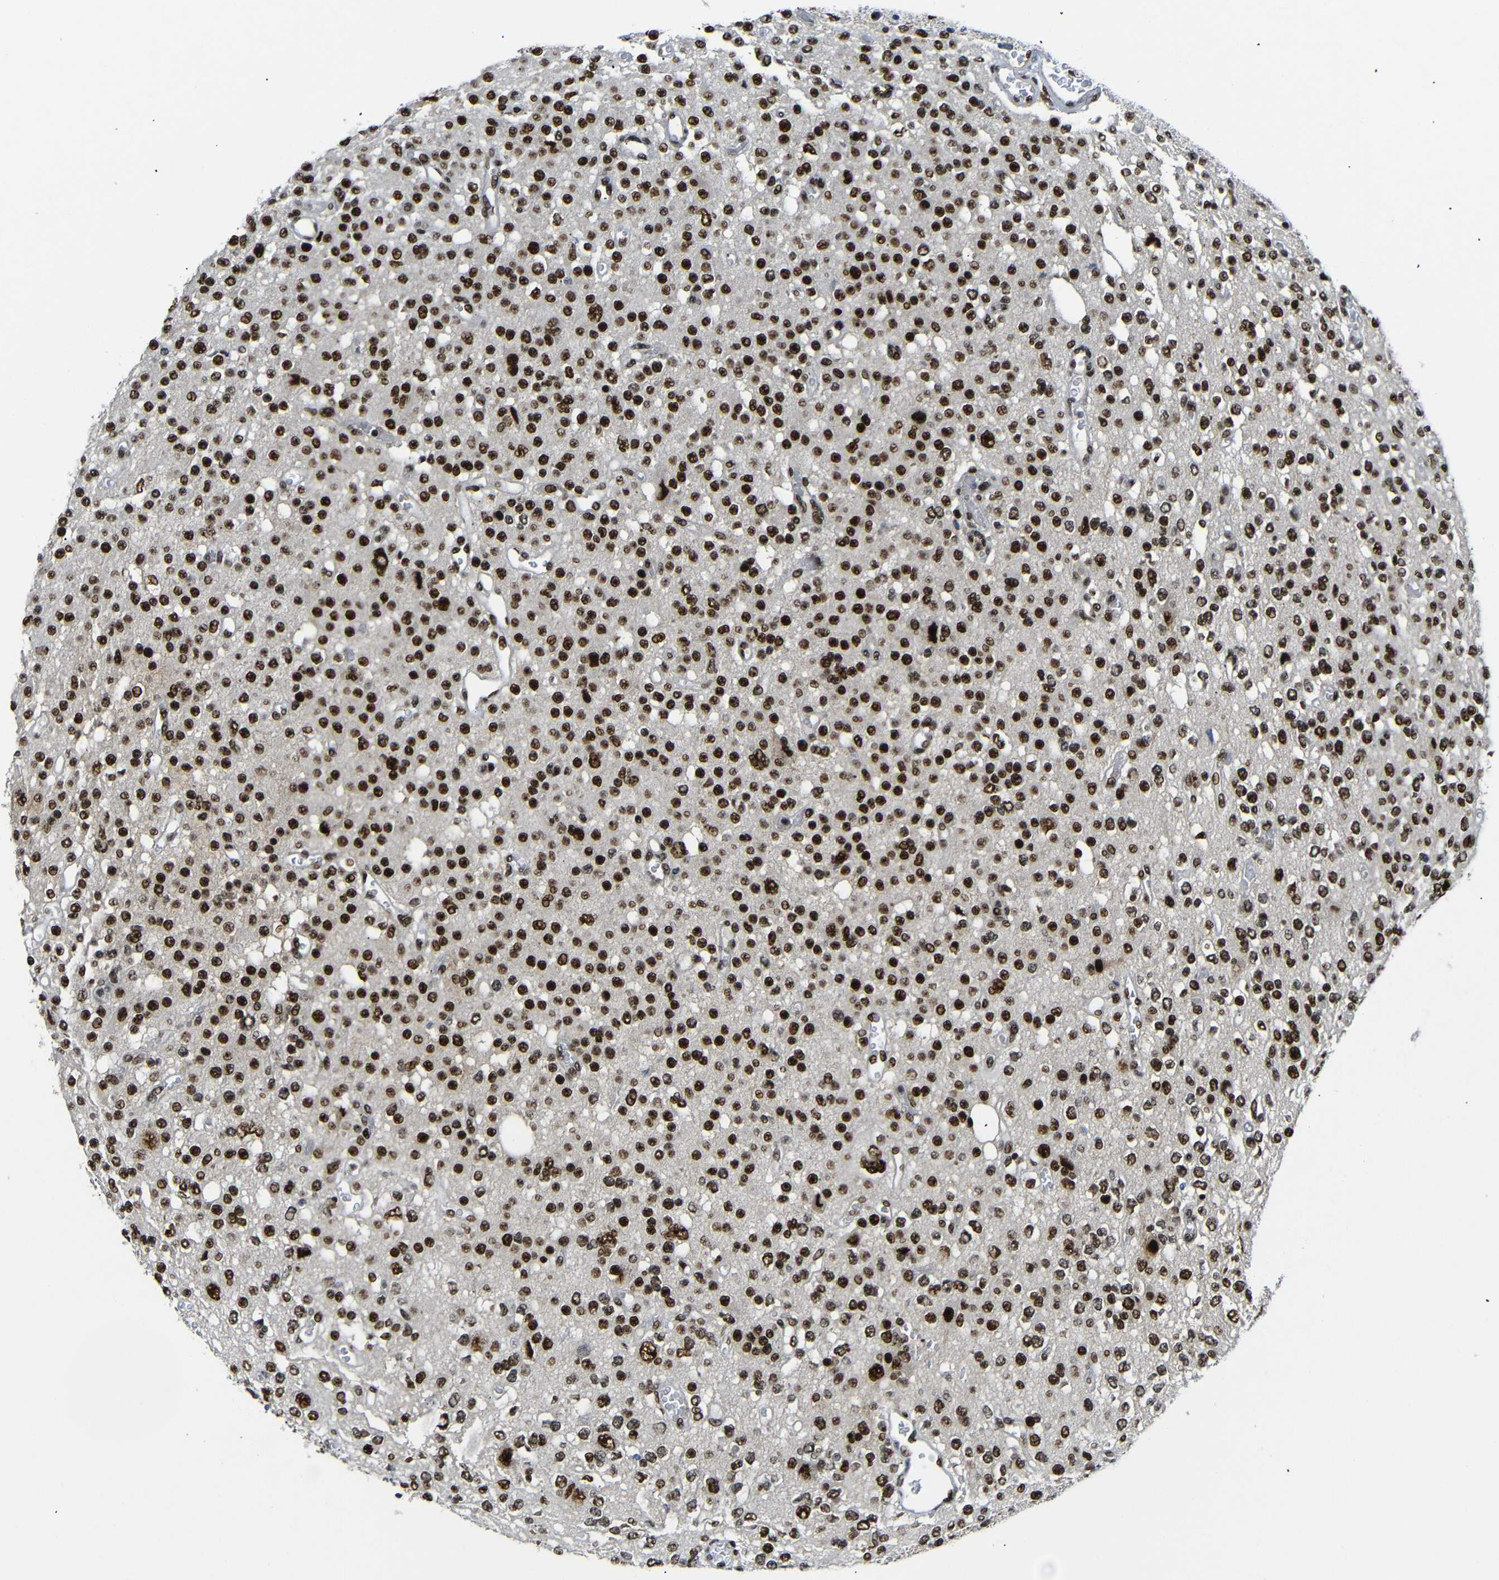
{"staining": {"intensity": "strong", "quantity": ">75%", "location": "nuclear"}, "tissue": "glioma", "cell_type": "Tumor cells", "image_type": "cancer", "snomed": [{"axis": "morphology", "description": "Glioma, malignant, Low grade"}, {"axis": "topography", "description": "Brain"}], "caption": "Immunohistochemistry staining of low-grade glioma (malignant), which exhibits high levels of strong nuclear positivity in about >75% of tumor cells indicating strong nuclear protein staining. The staining was performed using DAB (brown) for protein detection and nuclei were counterstained in hematoxylin (blue).", "gene": "SETDB2", "patient": {"sex": "male", "age": 38}}